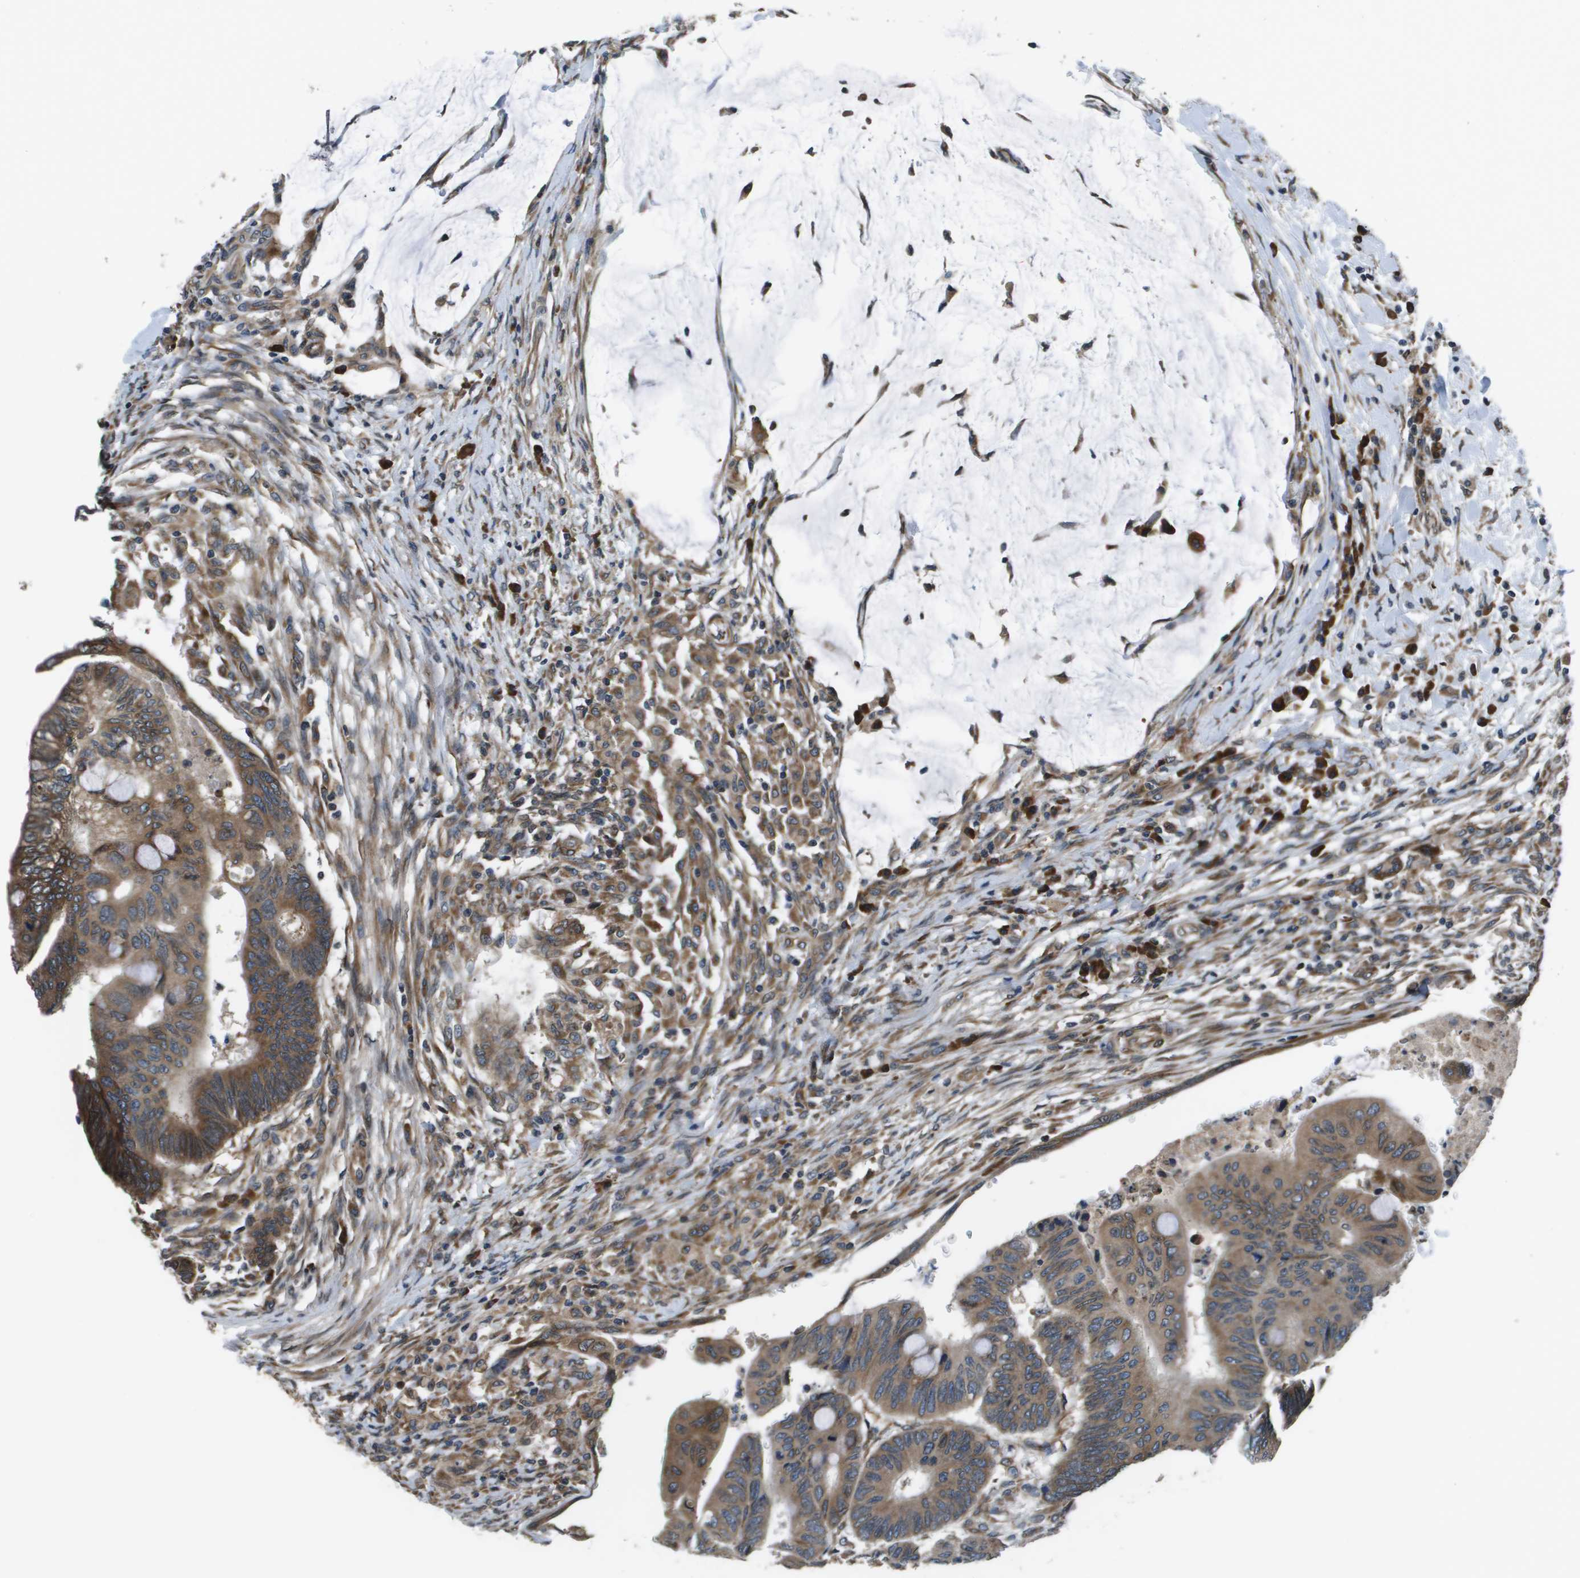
{"staining": {"intensity": "moderate", "quantity": ">75%", "location": "cytoplasmic/membranous"}, "tissue": "colorectal cancer", "cell_type": "Tumor cells", "image_type": "cancer", "snomed": [{"axis": "morphology", "description": "Normal tissue, NOS"}, {"axis": "morphology", "description": "Adenocarcinoma, NOS"}, {"axis": "topography", "description": "Rectum"}, {"axis": "topography", "description": "Peripheral nerve tissue"}], "caption": "DAB immunohistochemical staining of colorectal adenocarcinoma shows moderate cytoplasmic/membranous protein staining in approximately >75% of tumor cells.", "gene": "SEC62", "patient": {"sex": "male", "age": 92}}